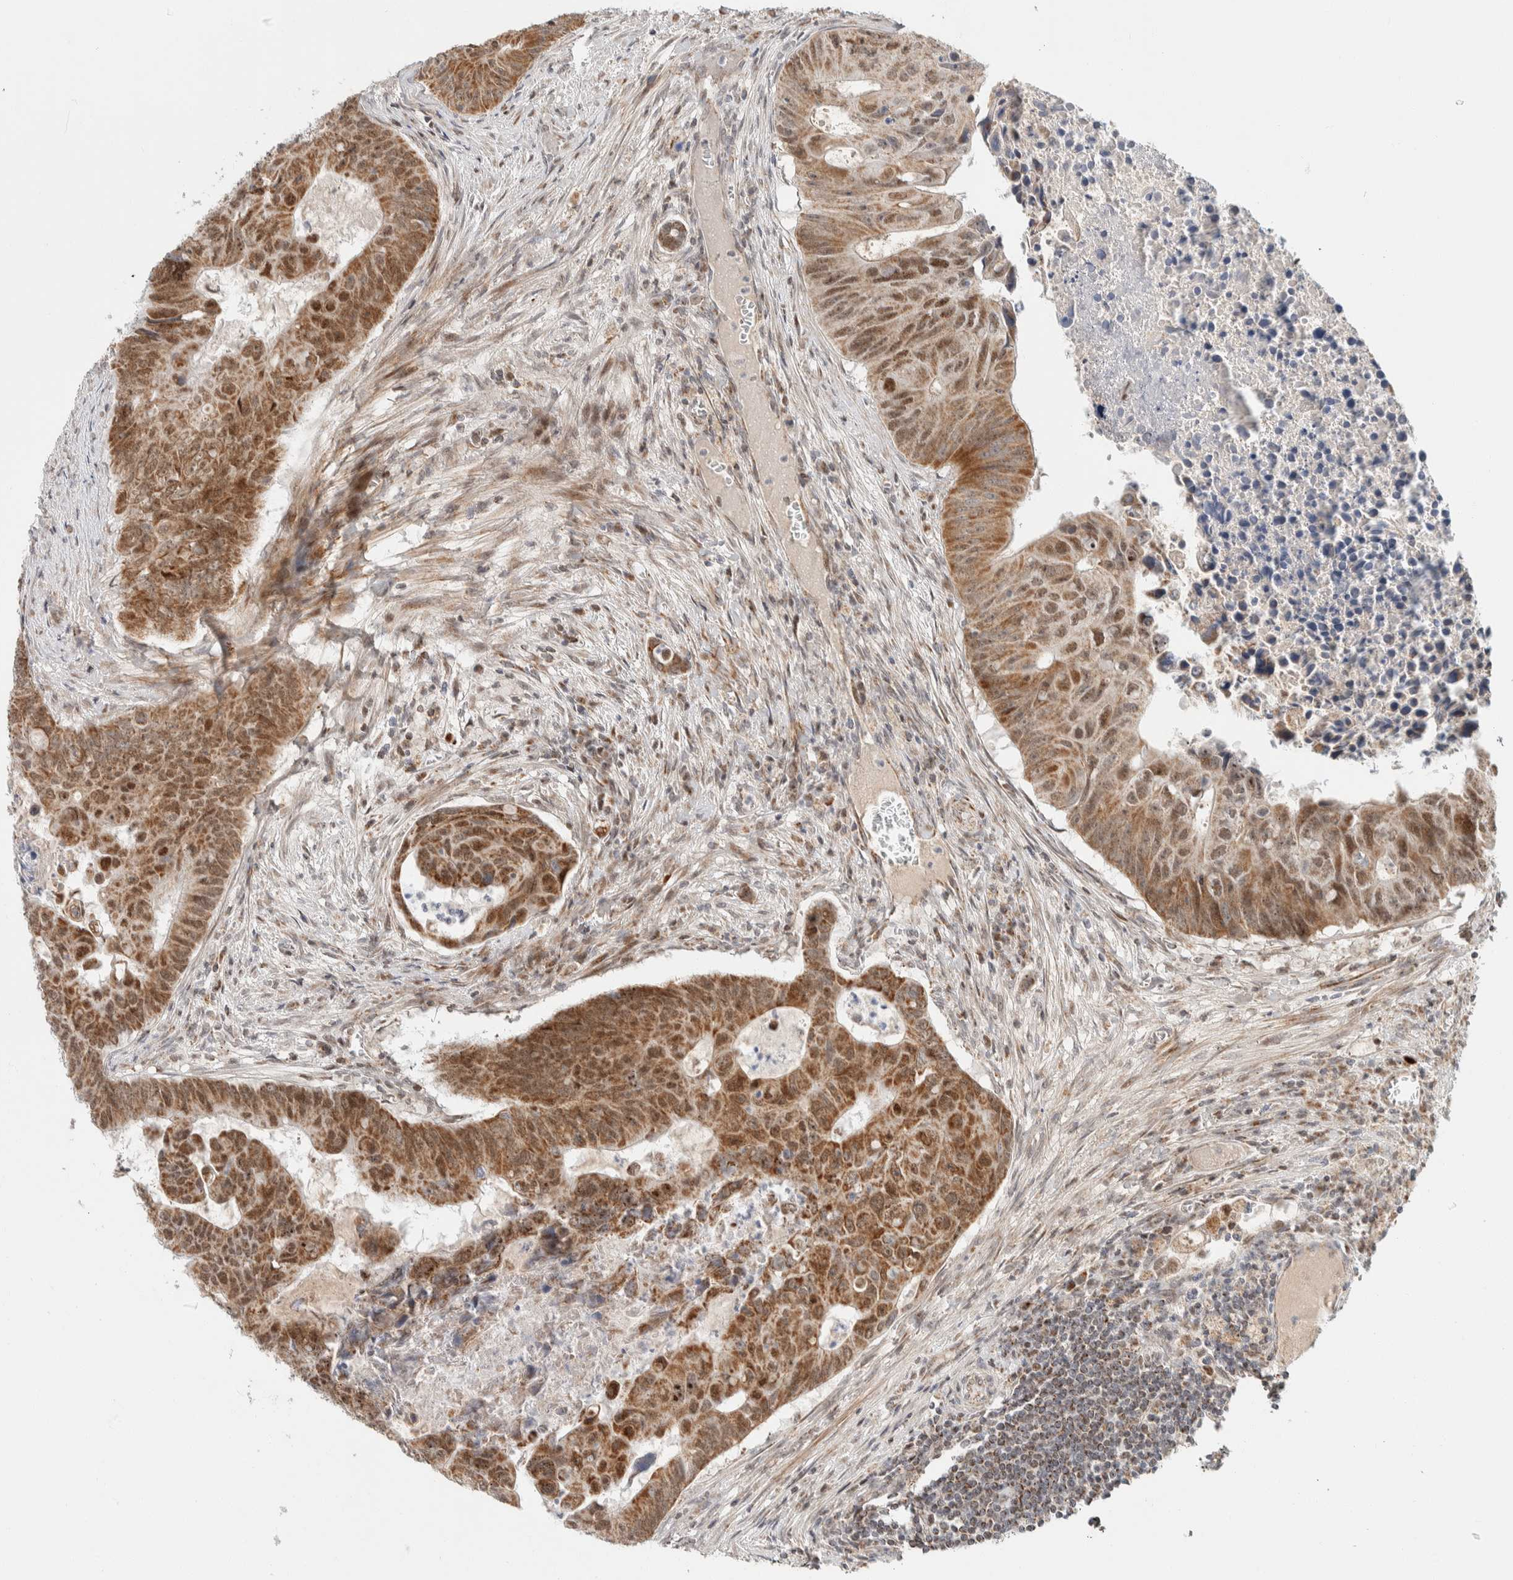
{"staining": {"intensity": "moderate", "quantity": ">75%", "location": "cytoplasmic/membranous,nuclear"}, "tissue": "colorectal cancer", "cell_type": "Tumor cells", "image_type": "cancer", "snomed": [{"axis": "morphology", "description": "Adenocarcinoma, NOS"}, {"axis": "topography", "description": "Colon"}], "caption": "Colorectal cancer stained for a protein (brown) shows moderate cytoplasmic/membranous and nuclear positive positivity in about >75% of tumor cells.", "gene": "TSPAN32", "patient": {"sex": "male", "age": 87}}